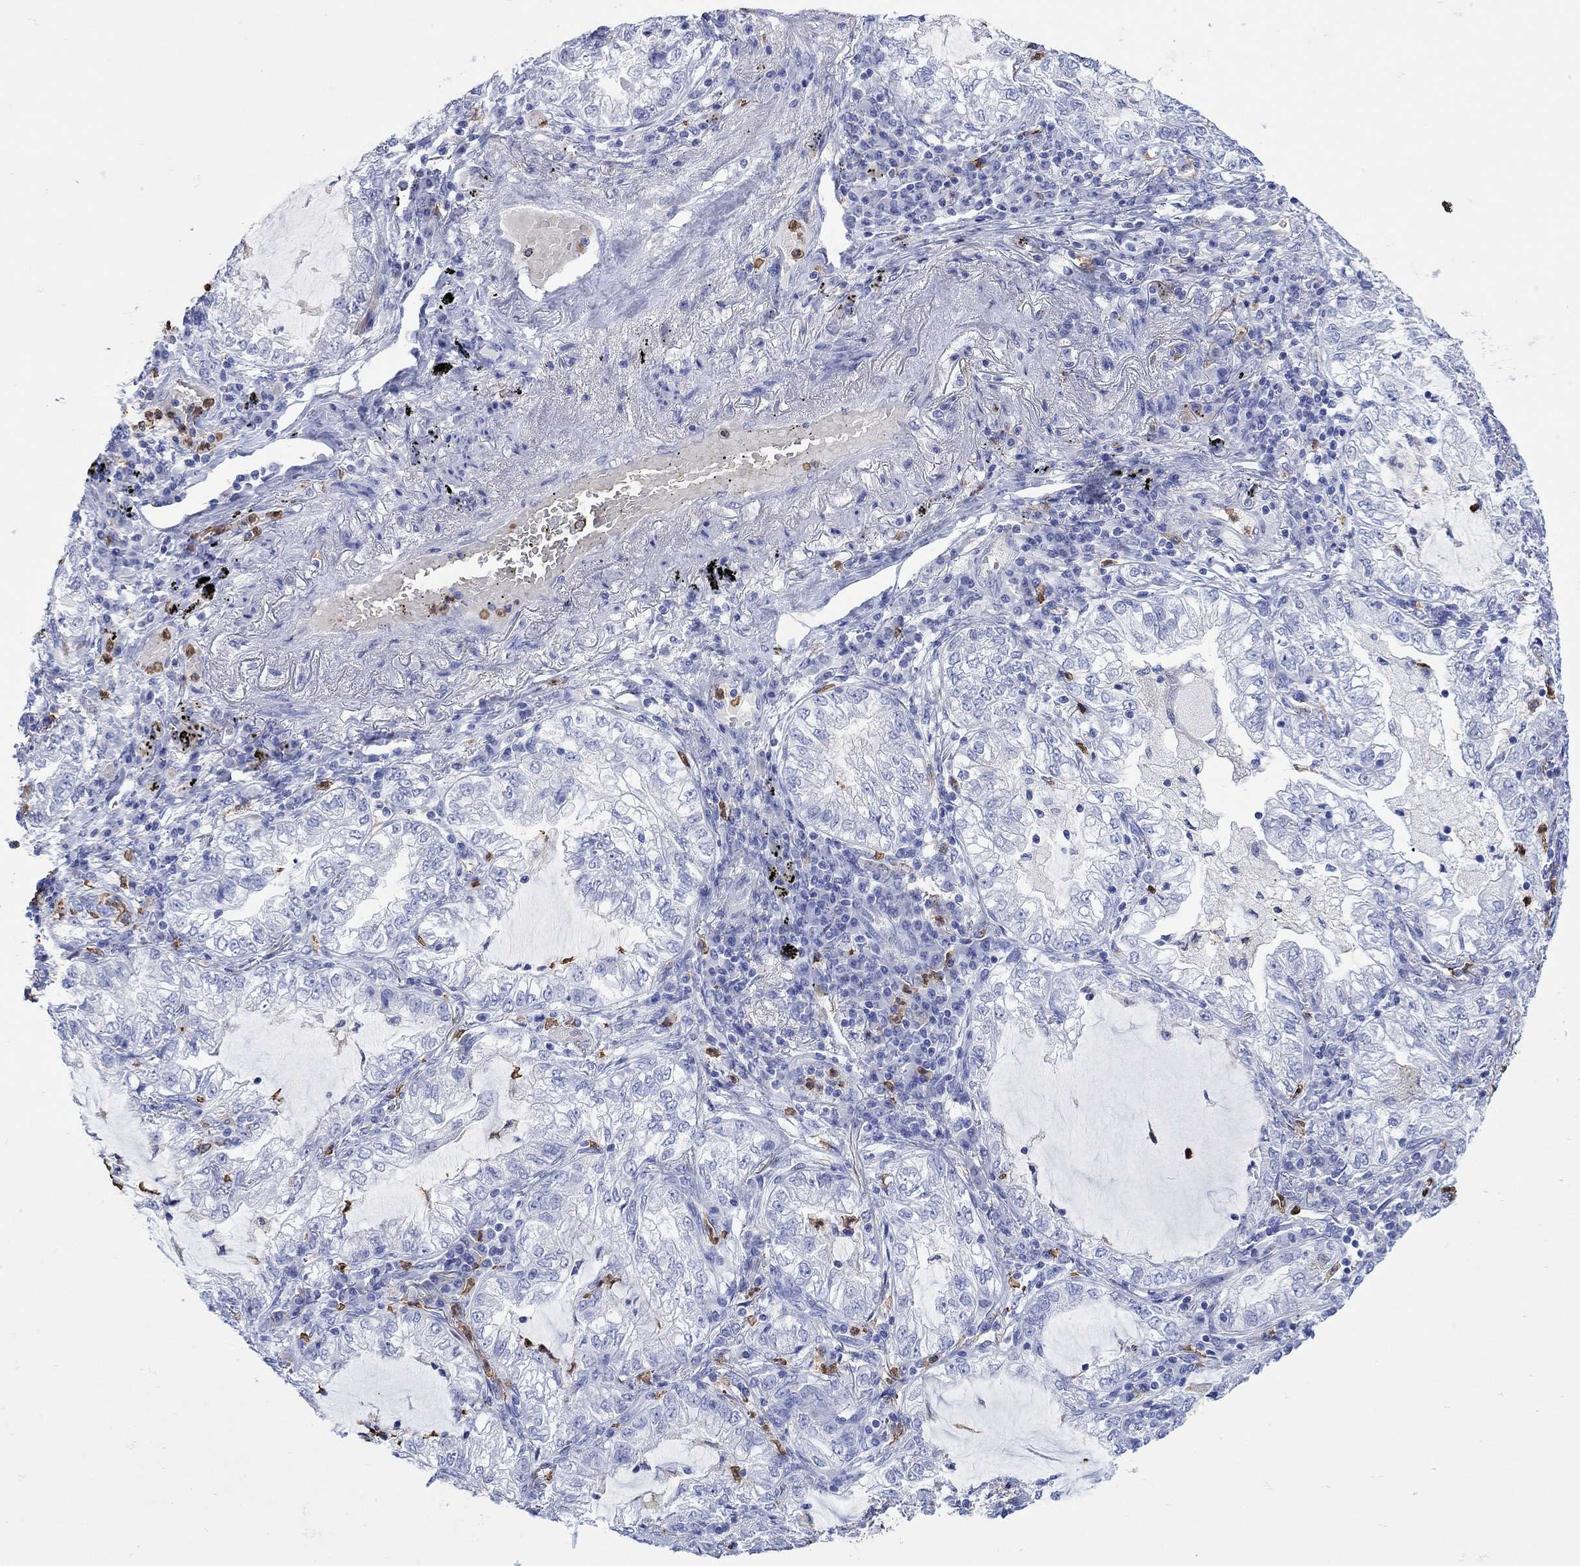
{"staining": {"intensity": "negative", "quantity": "none", "location": "none"}, "tissue": "lung cancer", "cell_type": "Tumor cells", "image_type": "cancer", "snomed": [{"axis": "morphology", "description": "Adenocarcinoma, NOS"}, {"axis": "topography", "description": "Lung"}], "caption": "A photomicrograph of lung cancer stained for a protein shows no brown staining in tumor cells.", "gene": "LINGO3", "patient": {"sex": "female", "age": 73}}